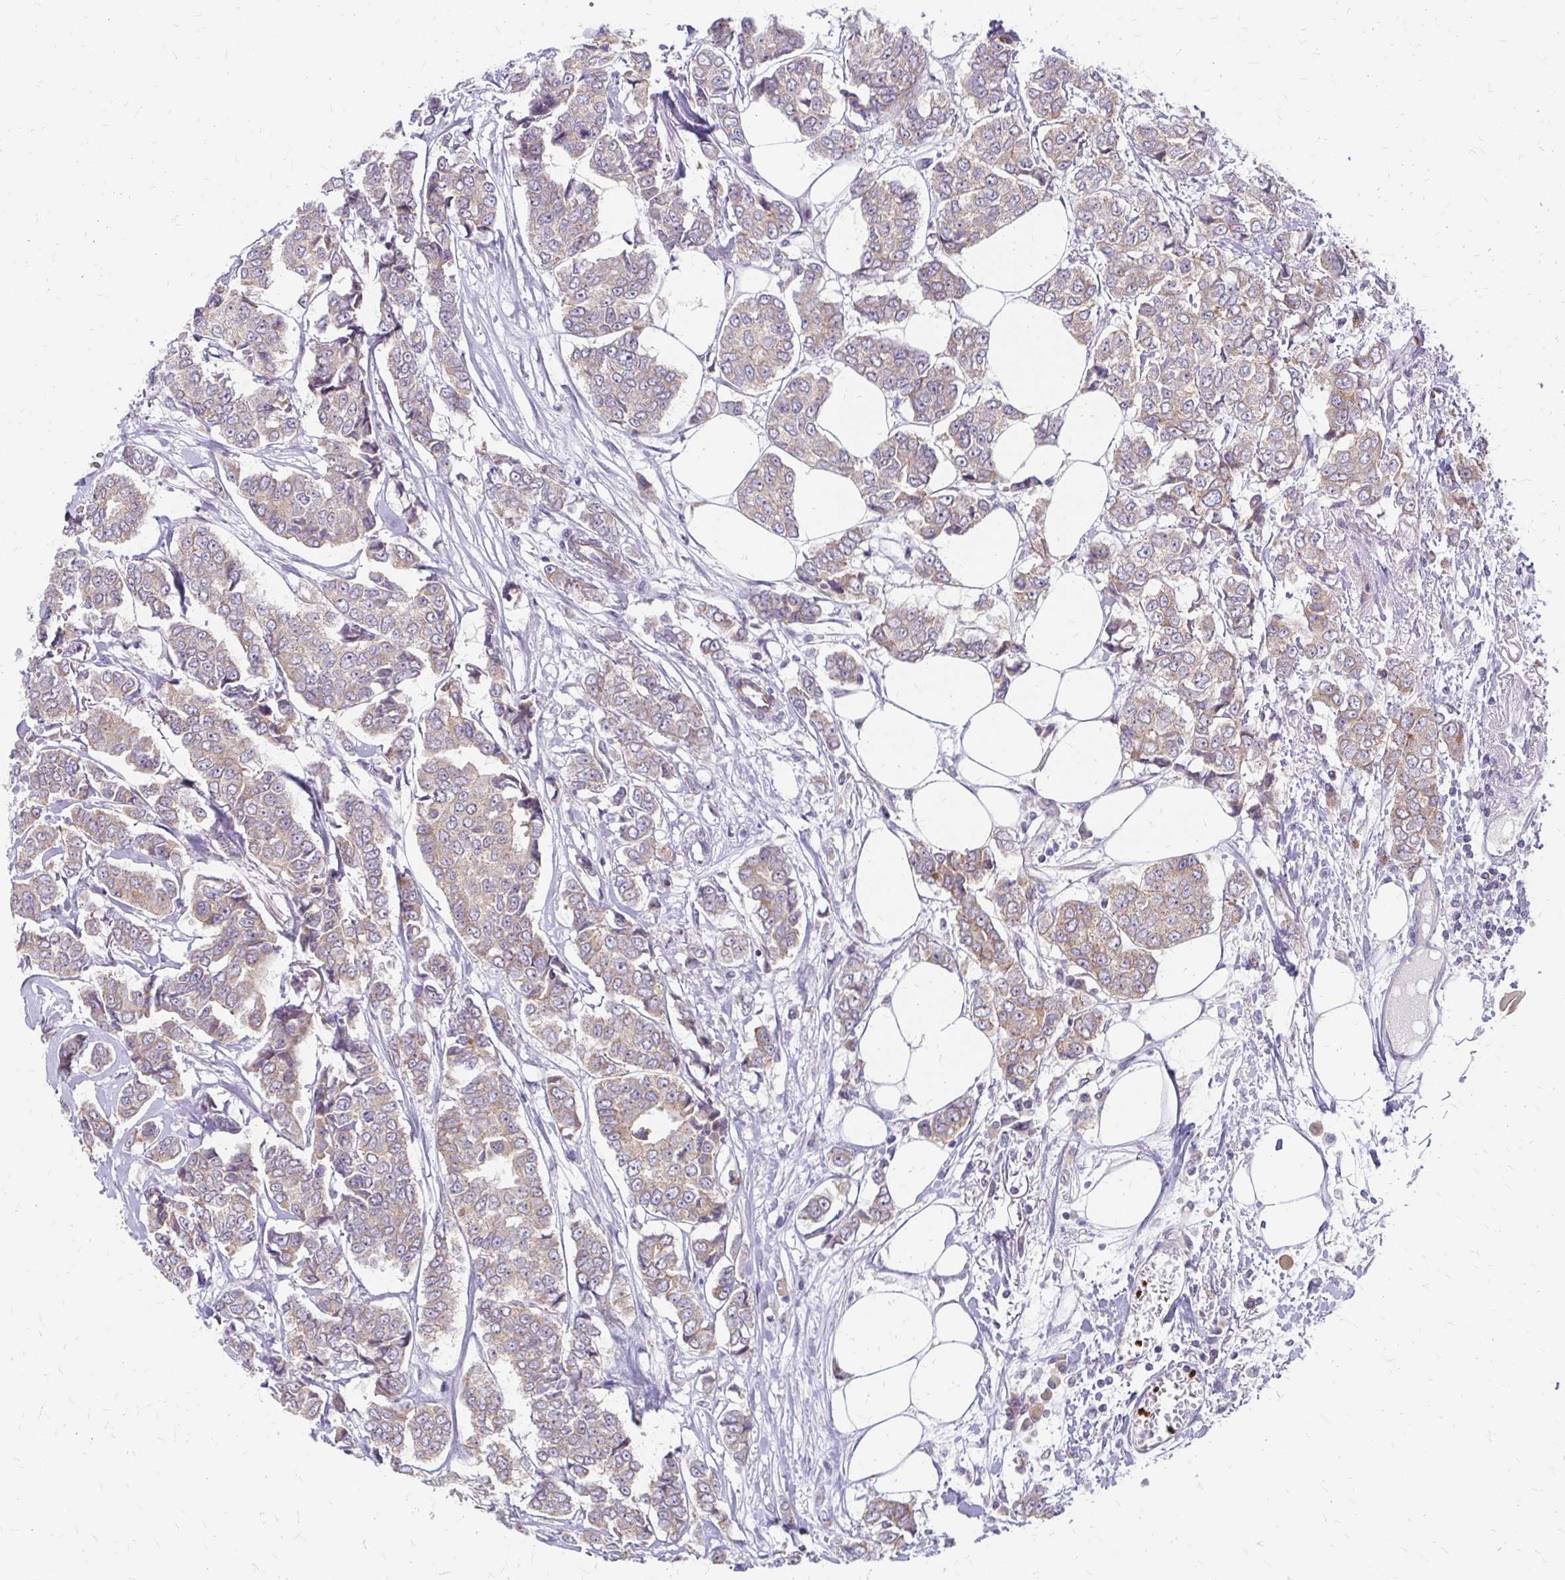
{"staining": {"intensity": "weak", "quantity": ">75%", "location": "cytoplasmic/membranous"}, "tissue": "breast cancer", "cell_type": "Tumor cells", "image_type": "cancer", "snomed": [{"axis": "morphology", "description": "Duct carcinoma"}, {"axis": "topography", "description": "Breast"}], "caption": "Protein expression analysis of invasive ductal carcinoma (breast) displays weak cytoplasmic/membranous expression in about >75% of tumor cells.", "gene": "ZNF383", "patient": {"sex": "female", "age": 94}}